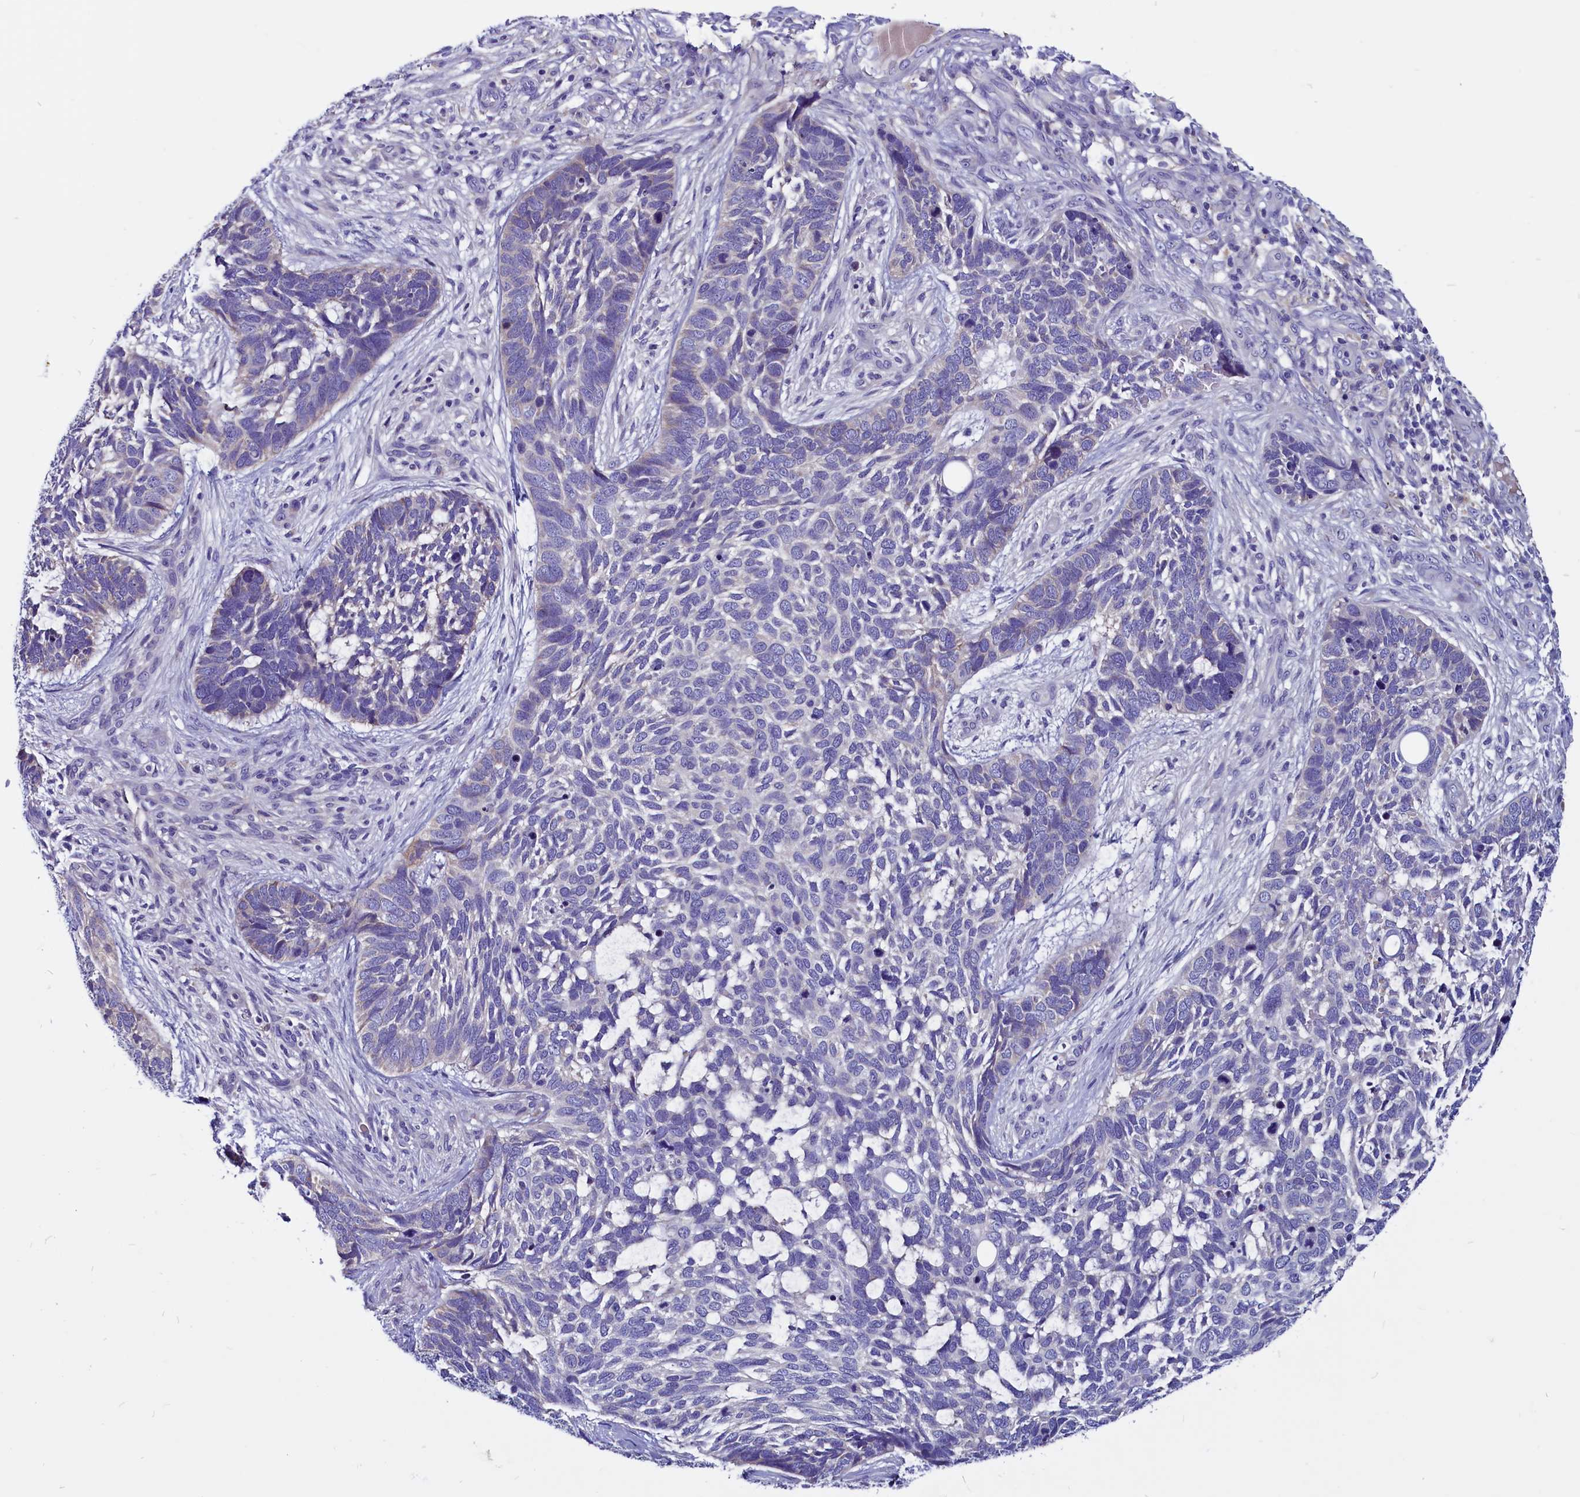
{"staining": {"intensity": "negative", "quantity": "none", "location": "none"}, "tissue": "skin cancer", "cell_type": "Tumor cells", "image_type": "cancer", "snomed": [{"axis": "morphology", "description": "Basal cell carcinoma"}, {"axis": "topography", "description": "Skin"}], "caption": "IHC micrograph of skin basal cell carcinoma stained for a protein (brown), which shows no expression in tumor cells.", "gene": "CCBE1", "patient": {"sex": "male", "age": 88}}